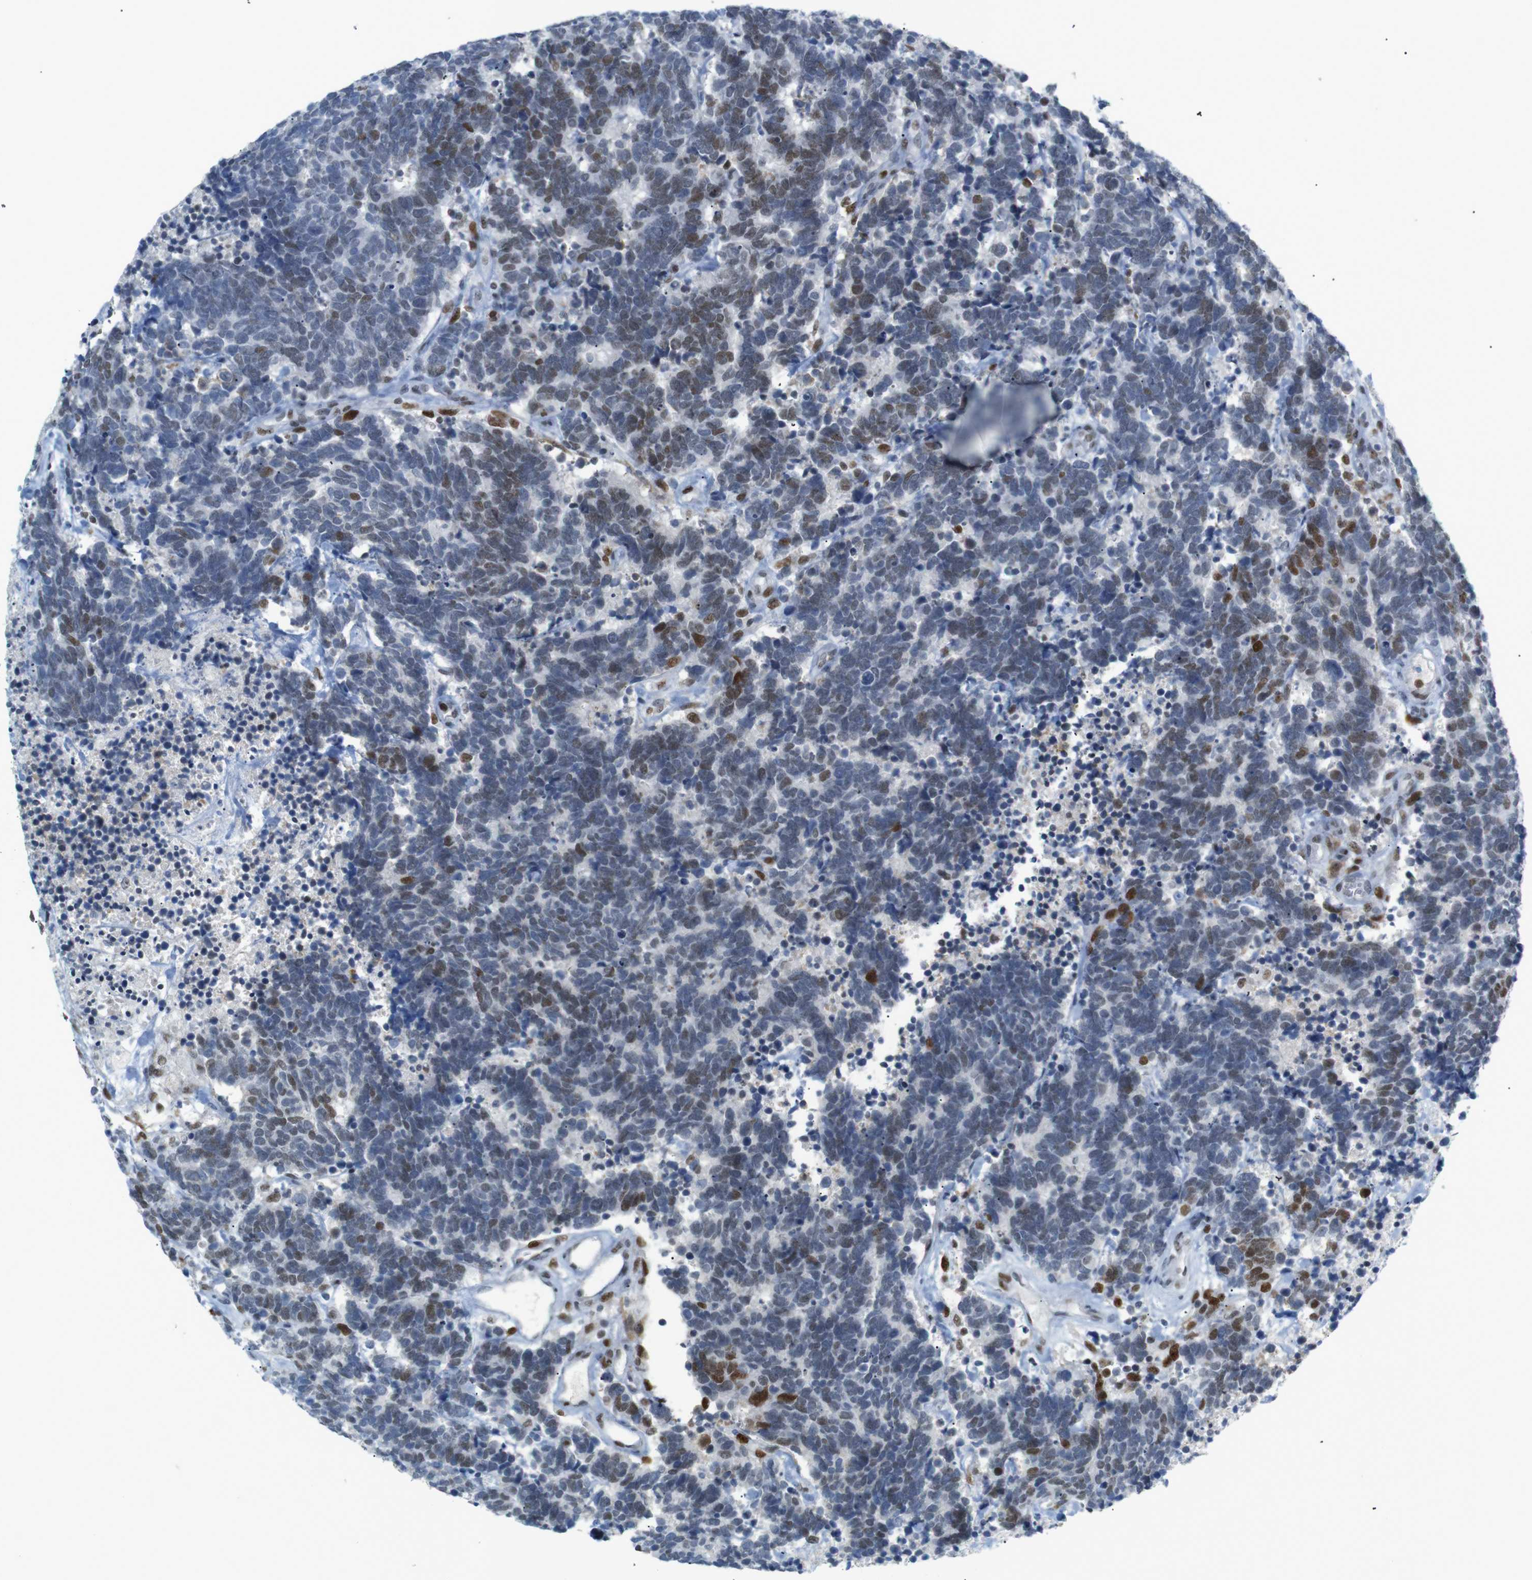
{"staining": {"intensity": "moderate", "quantity": "25%-75%", "location": "nuclear"}, "tissue": "carcinoid", "cell_type": "Tumor cells", "image_type": "cancer", "snomed": [{"axis": "morphology", "description": "Carcinoma, NOS"}, {"axis": "morphology", "description": "Carcinoid, malignant, NOS"}, {"axis": "topography", "description": "Urinary bladder"}], "caption": "The histopathology image displays staining of carcinoid, revealing moderate nuclear protein expression (brown color) within tumor cells. The protein of interest is shown in brown color, while the nuclei are stained blue.", "gene": "RIOX2", "patient": {"sex": "male", "age": 57}}